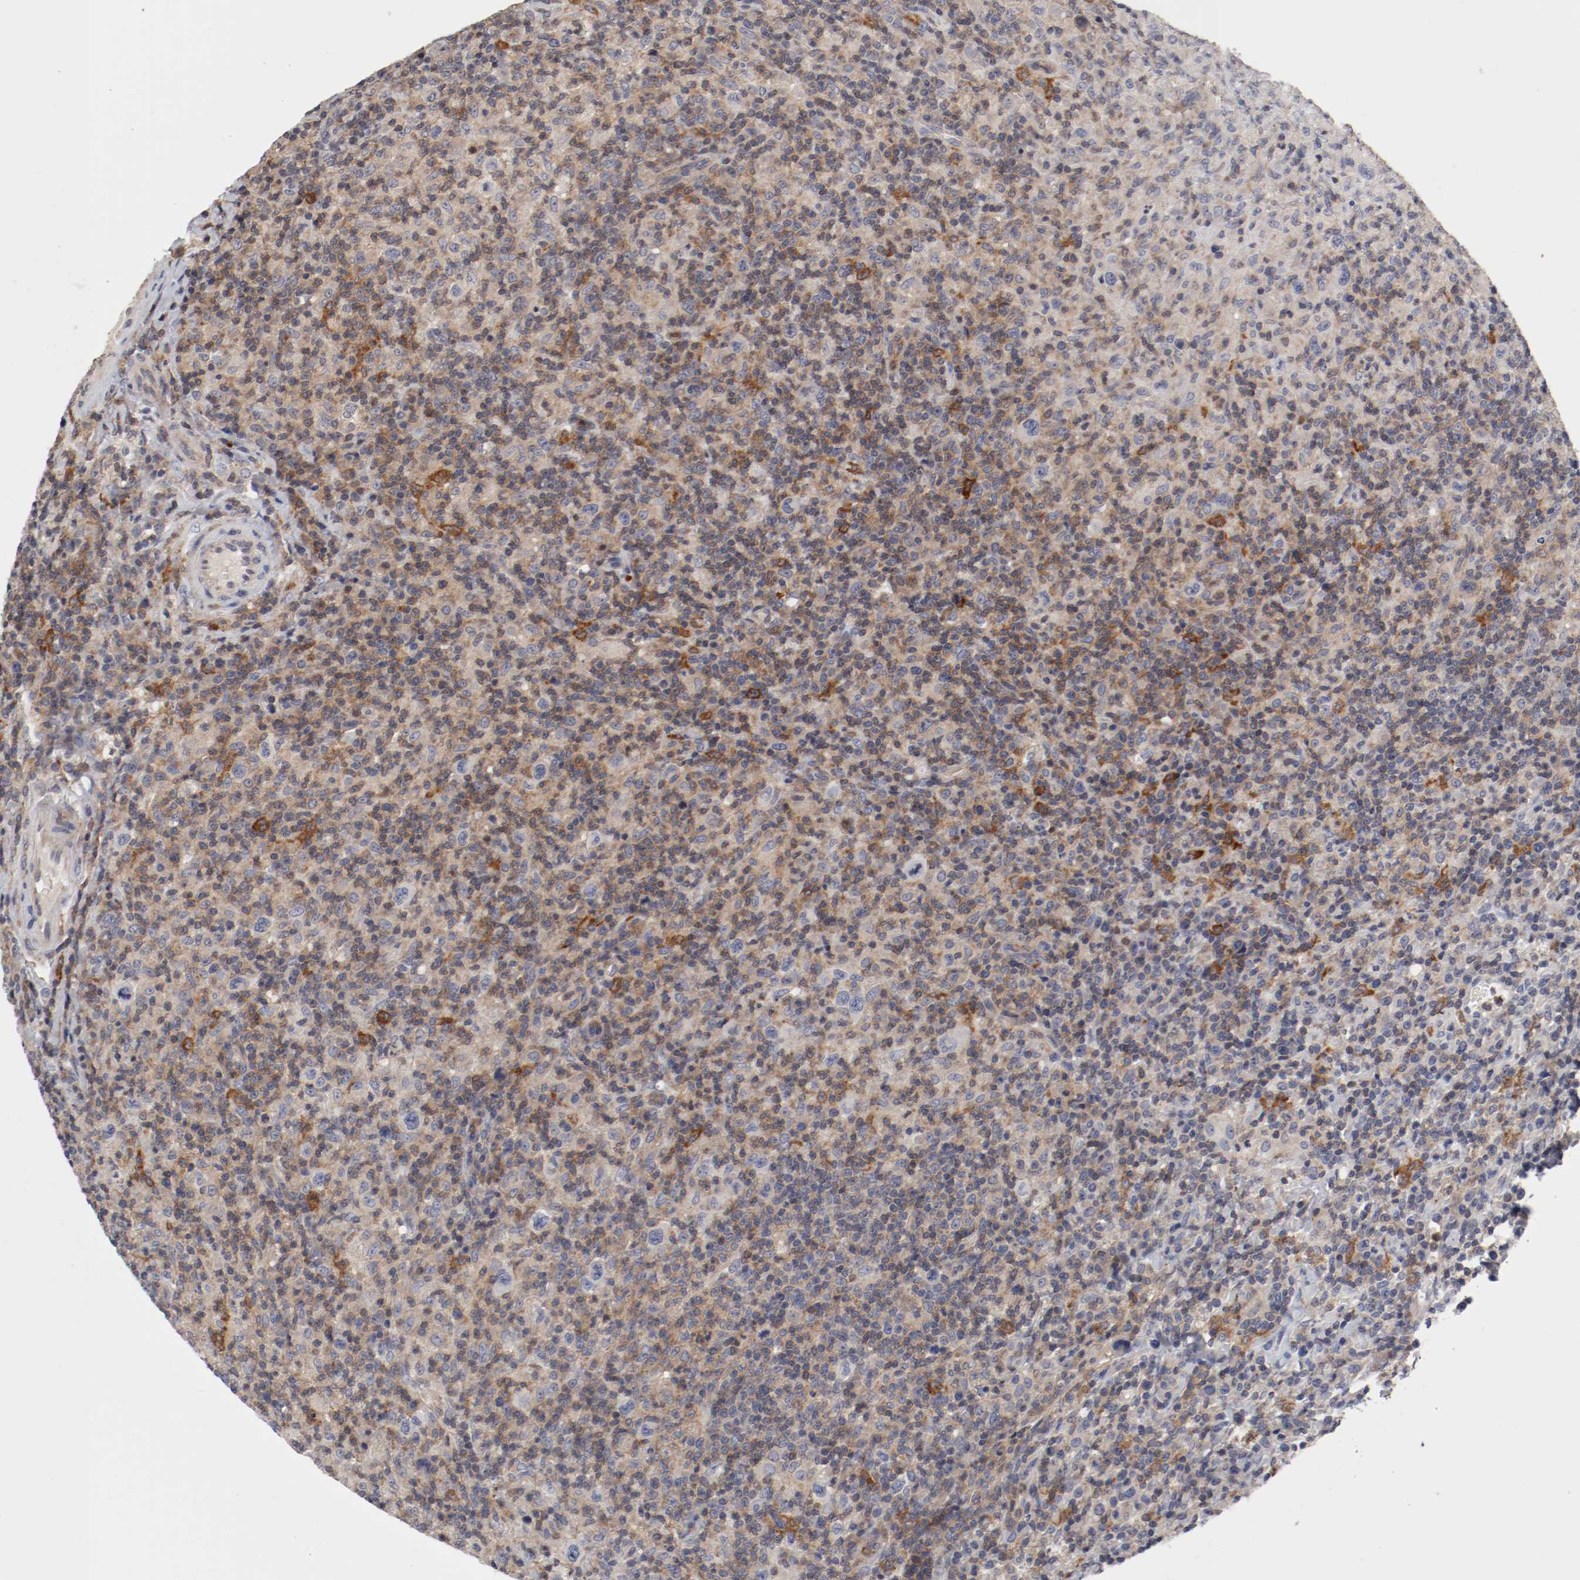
{"staining": {"intensity": "weak", "quantity": "25%-75%", "location": "cytoplasmic/membranous"}, "tissue": "lymphoma", "cell_type": "Tumor cells", "image_type": "cancer", "snomed": [{"axis": "morphology", "description": "Hodgkin's disease, NOS"}, {"axis": "topography", "description": "Lymph node"}], "caption": "The image exhibits a brown stain indicating the presence of a protein in the cytoplasmic/membranous of tumor cells in Hodgkin's disease. (DAB (3,3'-diaminobenzidine) IHC with brightfield microscopy, high magnification).", "gene": "CBL", "patient": {"sex": "male", "age": 65}}